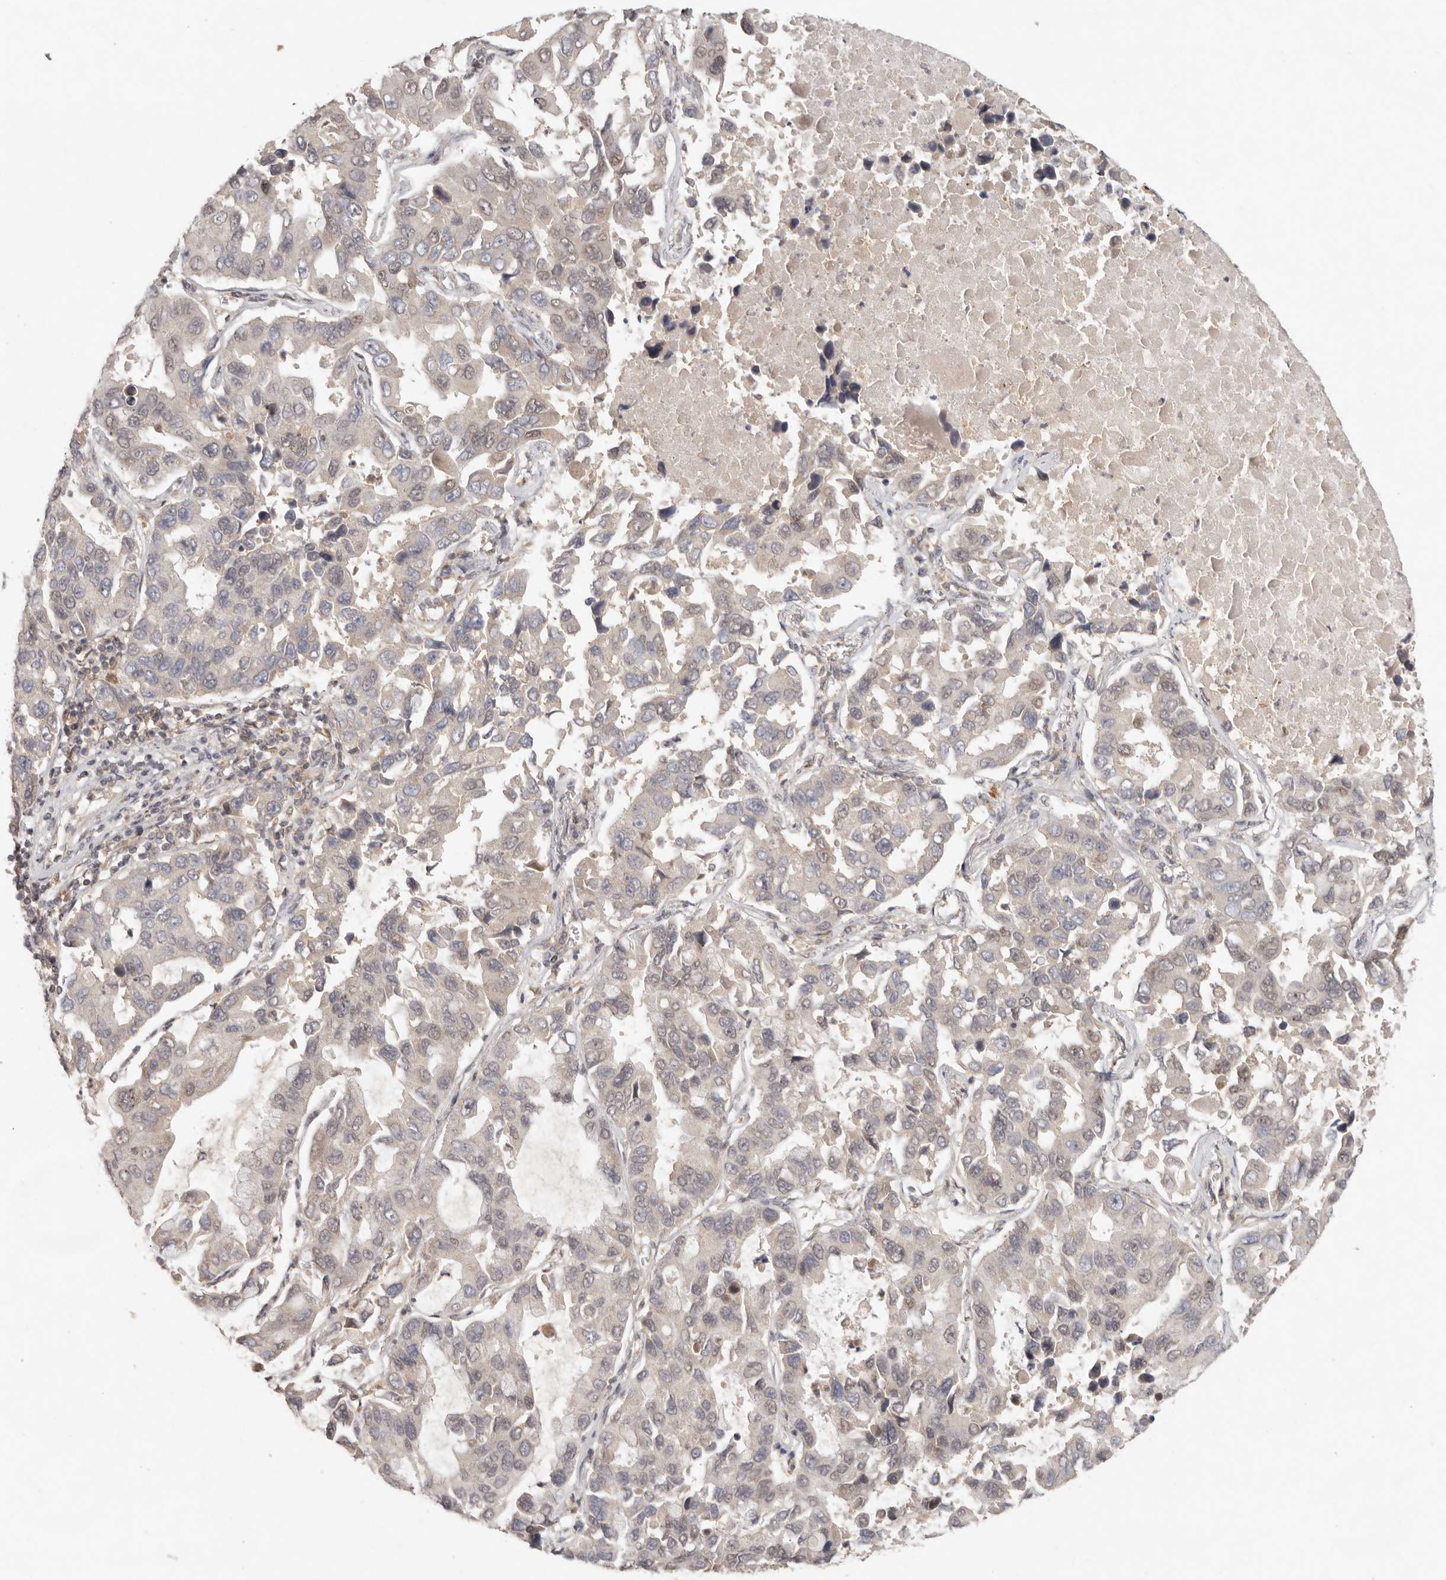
{"staining": {"intensity": "weak", "quantity": "<25%", "location": "nuclear"}, "tissue": "lung cancer", "cell_type": "Tumor cells", "image_type": "cancer", "snomed": [{"axis": "morphology", "description": "Adenocarcinoma, NOS"}, {"axis": "topography", "description": "Lung"}], "caption": "Histopathology image shows no protein expression in tumor cells of lung cancer (adenocarcinoma) tissue.", "gene": "LRRC75A", "patient": {"sex": "male", "age": 64}}